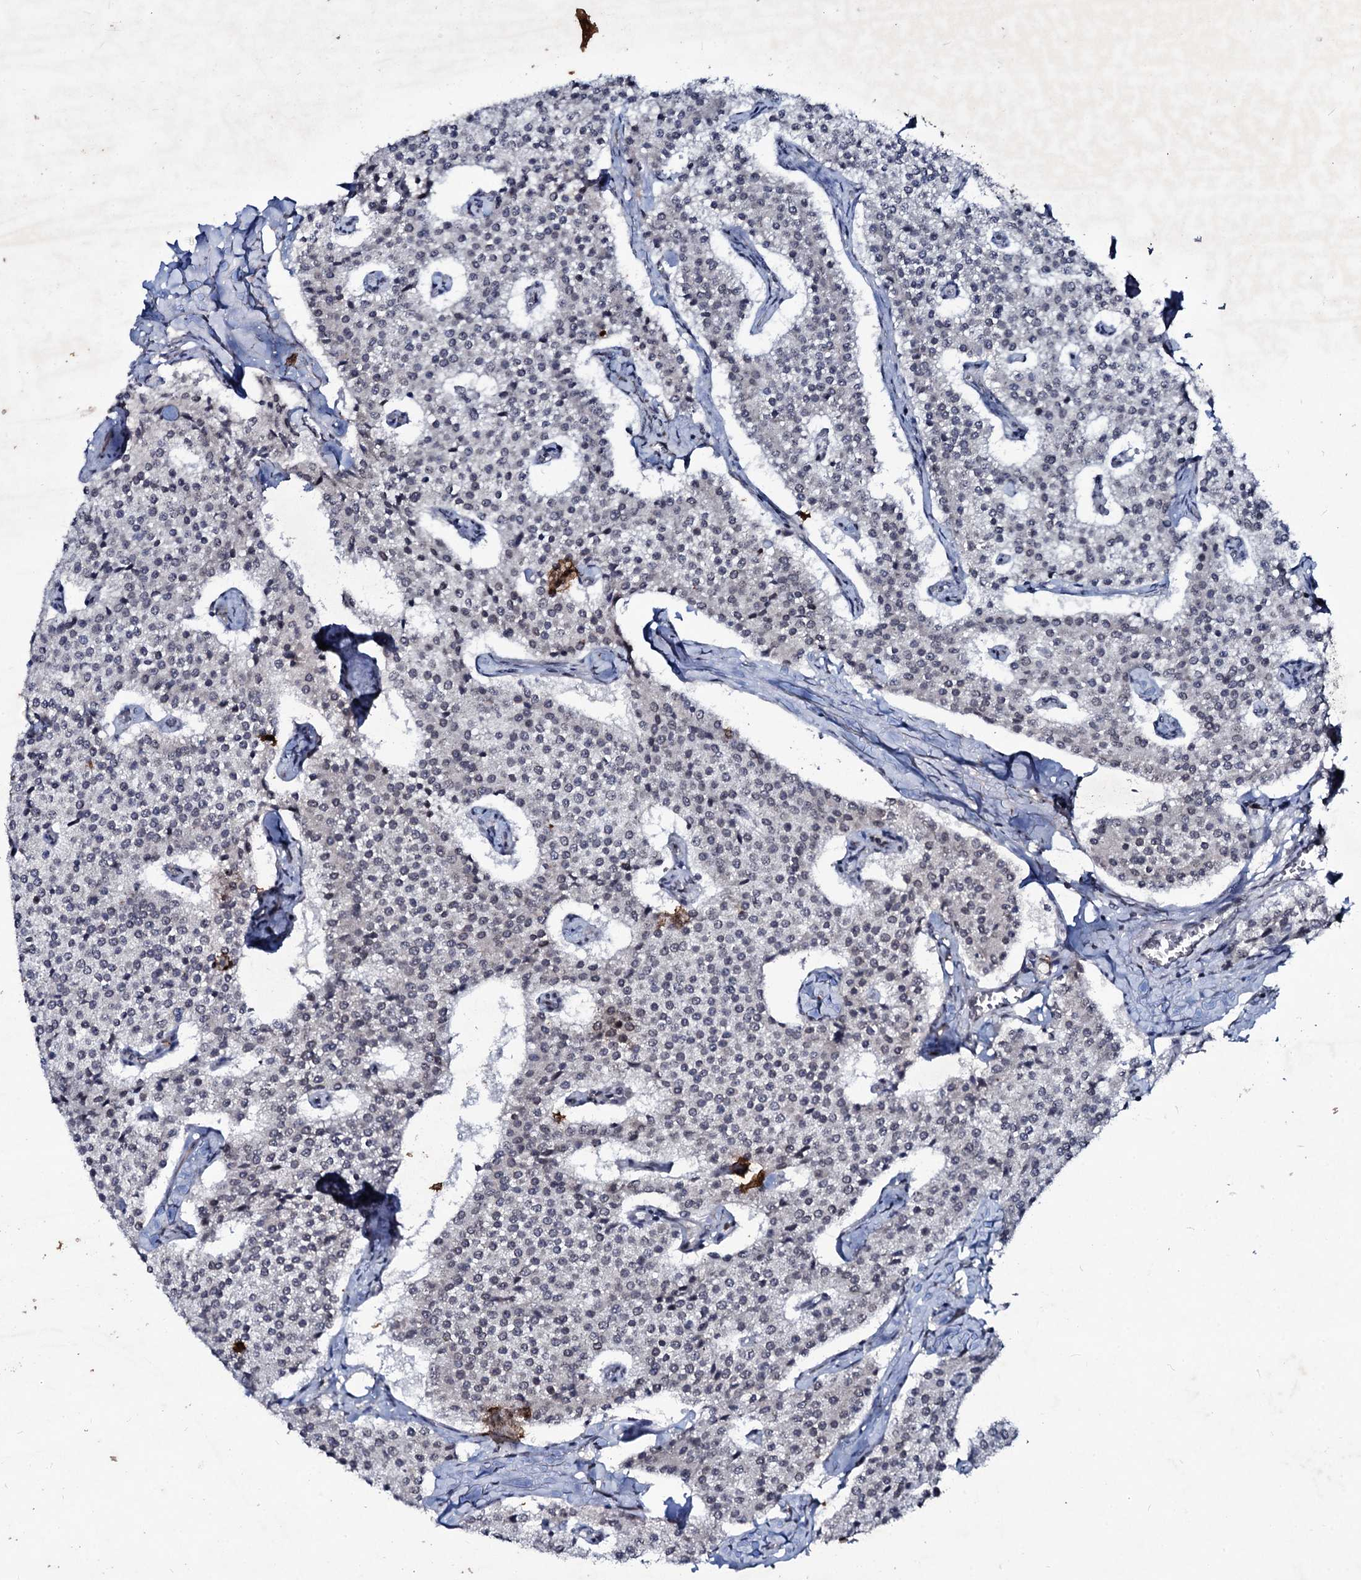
{"staining": {"intensity": "negative", "quantity": "none", "location": "none"}, "tissue": "carcinoid", "cell_type": "Tumor cells", "image_type": "cancer", "snomed": [{"axis": "morphology", "description": "Carcinoid, malignant, NOS"}, {"axis": "topography", "description": "Colon"}], "caption": "The histopathology image shows no staining of tumor cells in malignant carcinoid.", "gene": "RNF6", "patient": {"sex": "female", "age": 52}}